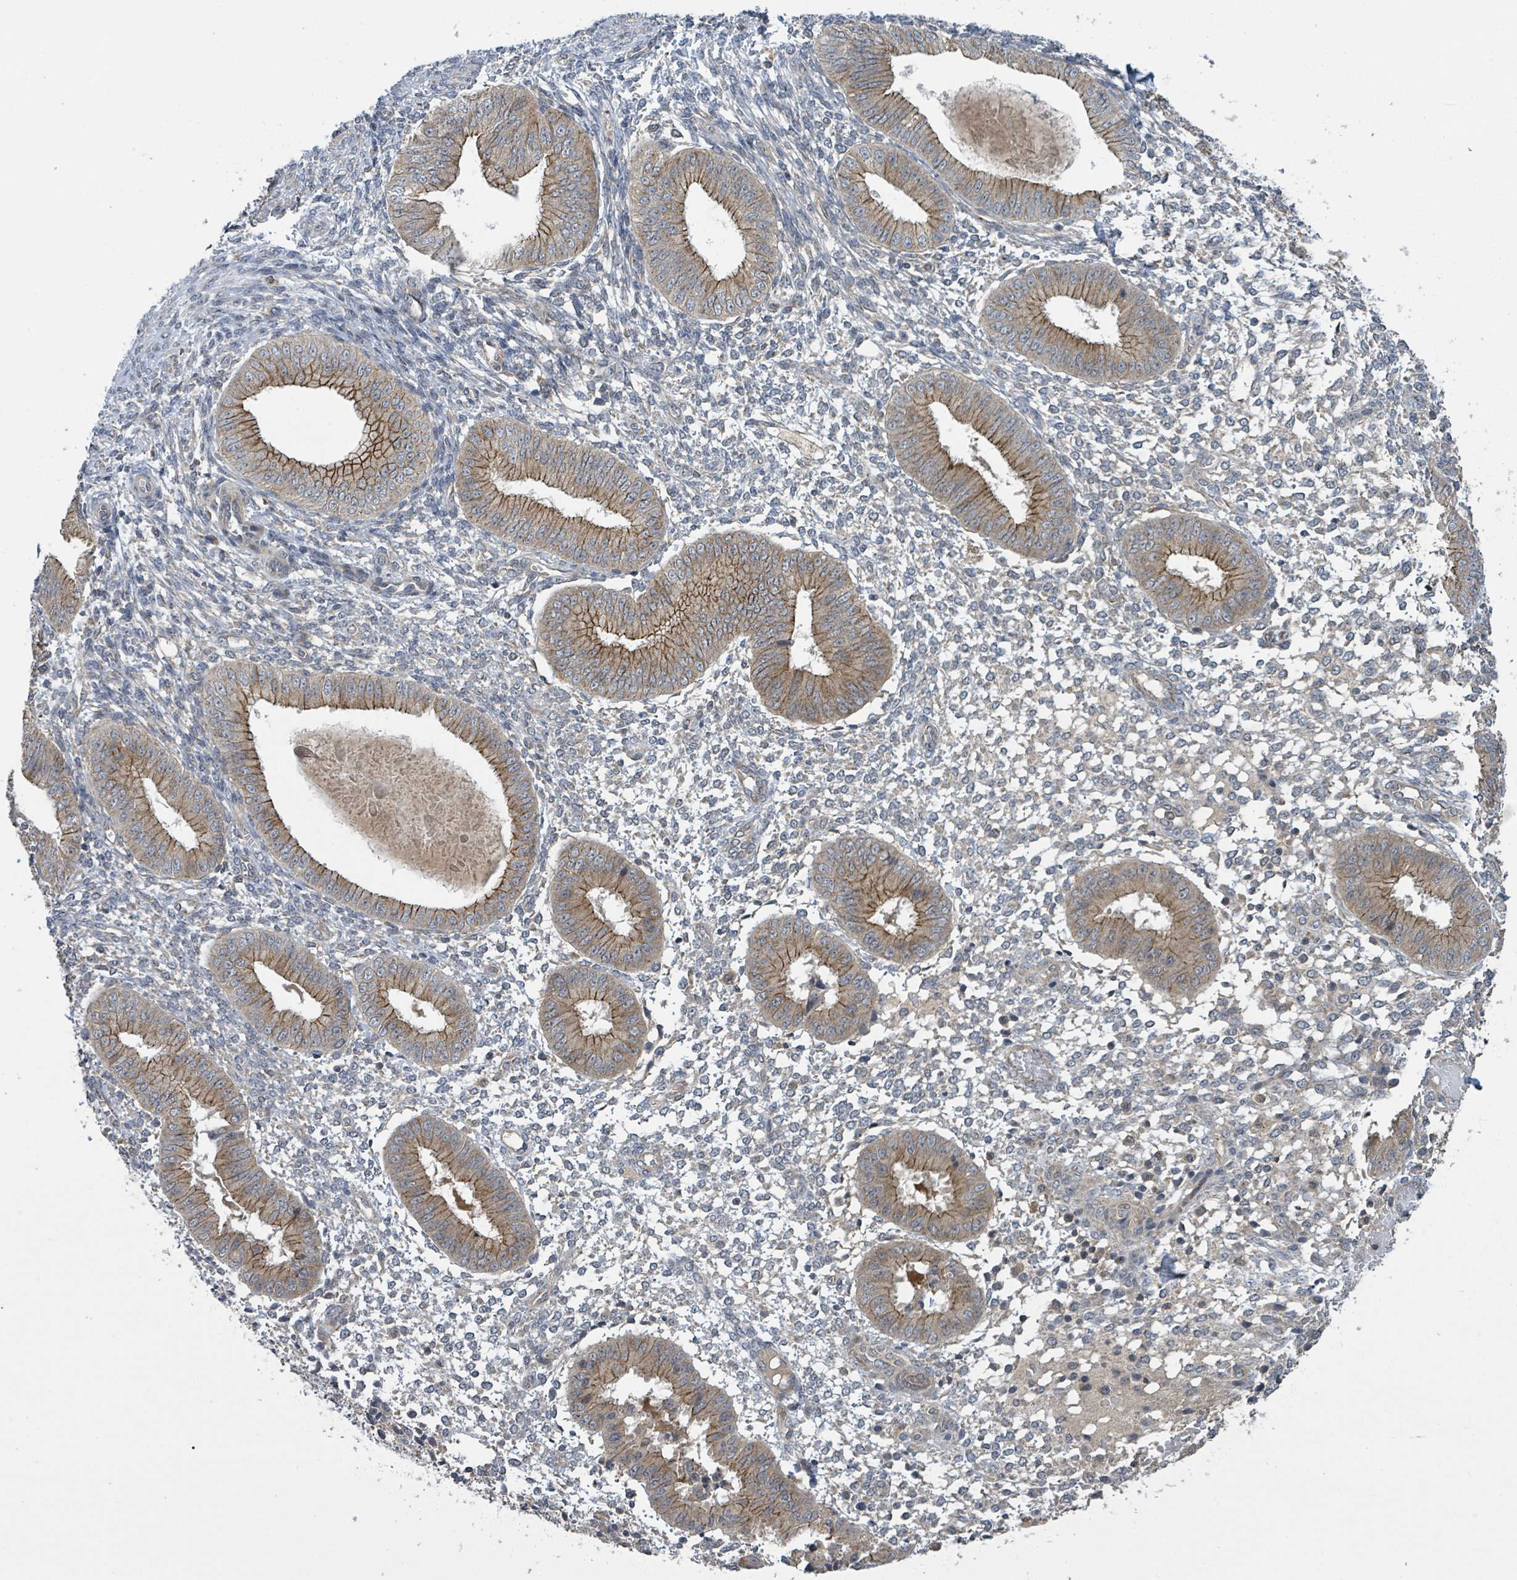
{"staining": {"intensity": "negative", "quantity": "none", "location": "none"}, "tissue": "endometrium", "cell_type": "Cells in endometrial stroma", "image_type": "normal", "snomed": [{"axis": "morphology", "description": "Normal tissue, NOS"}, {"axis": "topography", "description": "Endometrium"}], "caption": "This histopathology image is of normal endometrium stained with IHC to label a protein in brown with the nuclei are counter-stained blue. There is no positivity in cells in endometrial stroma. (DAB (3,3'-diaminobenzidine) immunohistochemistry with hematoxylin counter stain).", "gene": "CCDC121", "patient": {"sex": "female", "age": 49}}